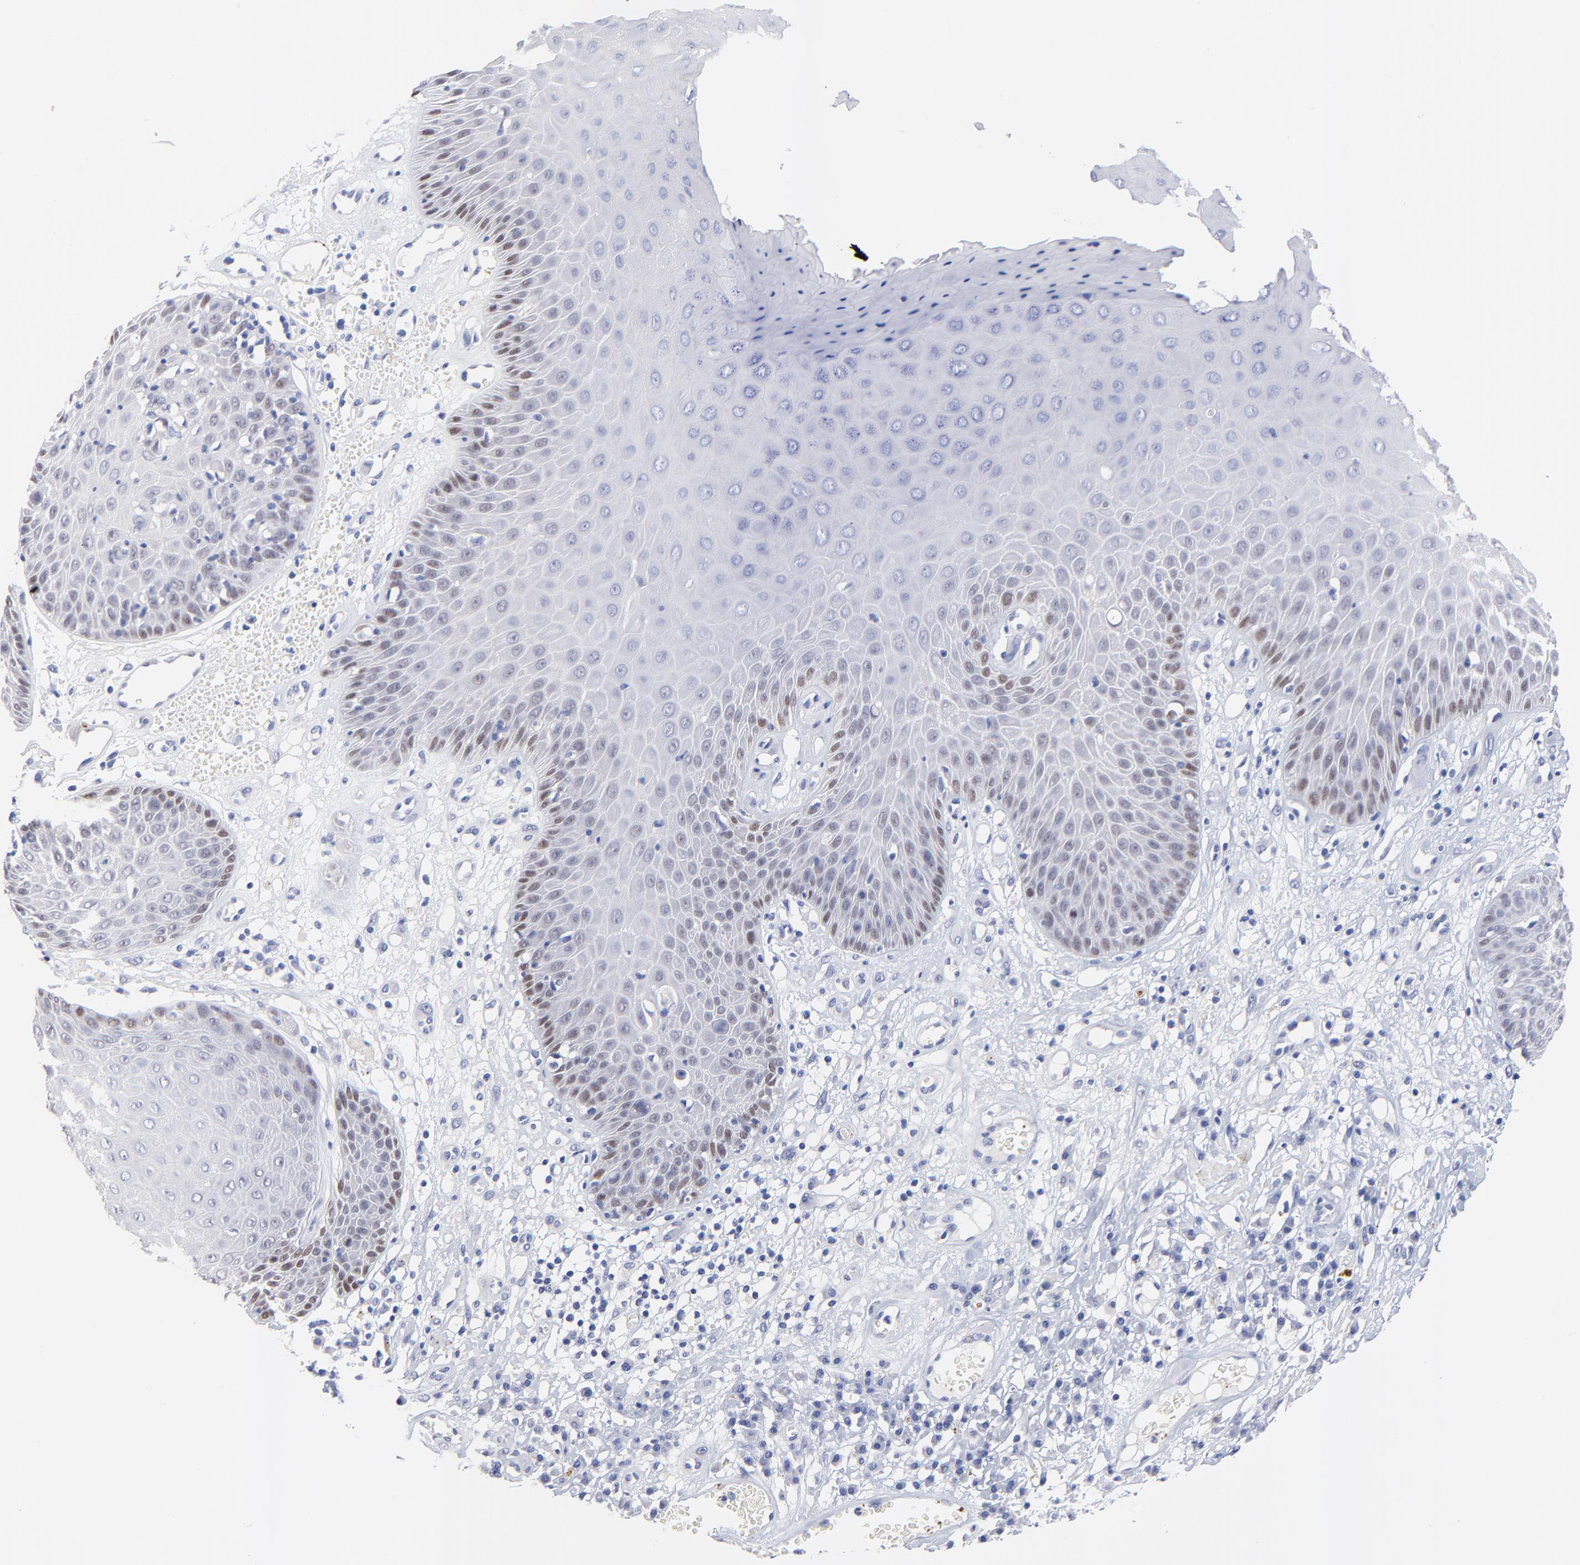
{"staining": {"intensity": "moderate", "quantity": "25%-75%", "location": "nuclear"}, "tissue": "skin cancer", "cell_type": "Tumor cells", "image_type": "cancer", "snomed": [{"axis": "morphology", "description": "Squamous cell carcinoma, NOS"}, {"axis": "topography", "description": "Skin"}], "caption": "Immunohistochemistry micrograph of neoplastic tissue: skin squamous cell carcinoma stained using immunohistochemistry (IHC) reveals medium levels of moderate protein expression localized specifically in the nuclear of tumor cells, appearing as a nuclear brown color.", "gene": "FAM117B", "patient": {"sex": "male", "age": 65}}